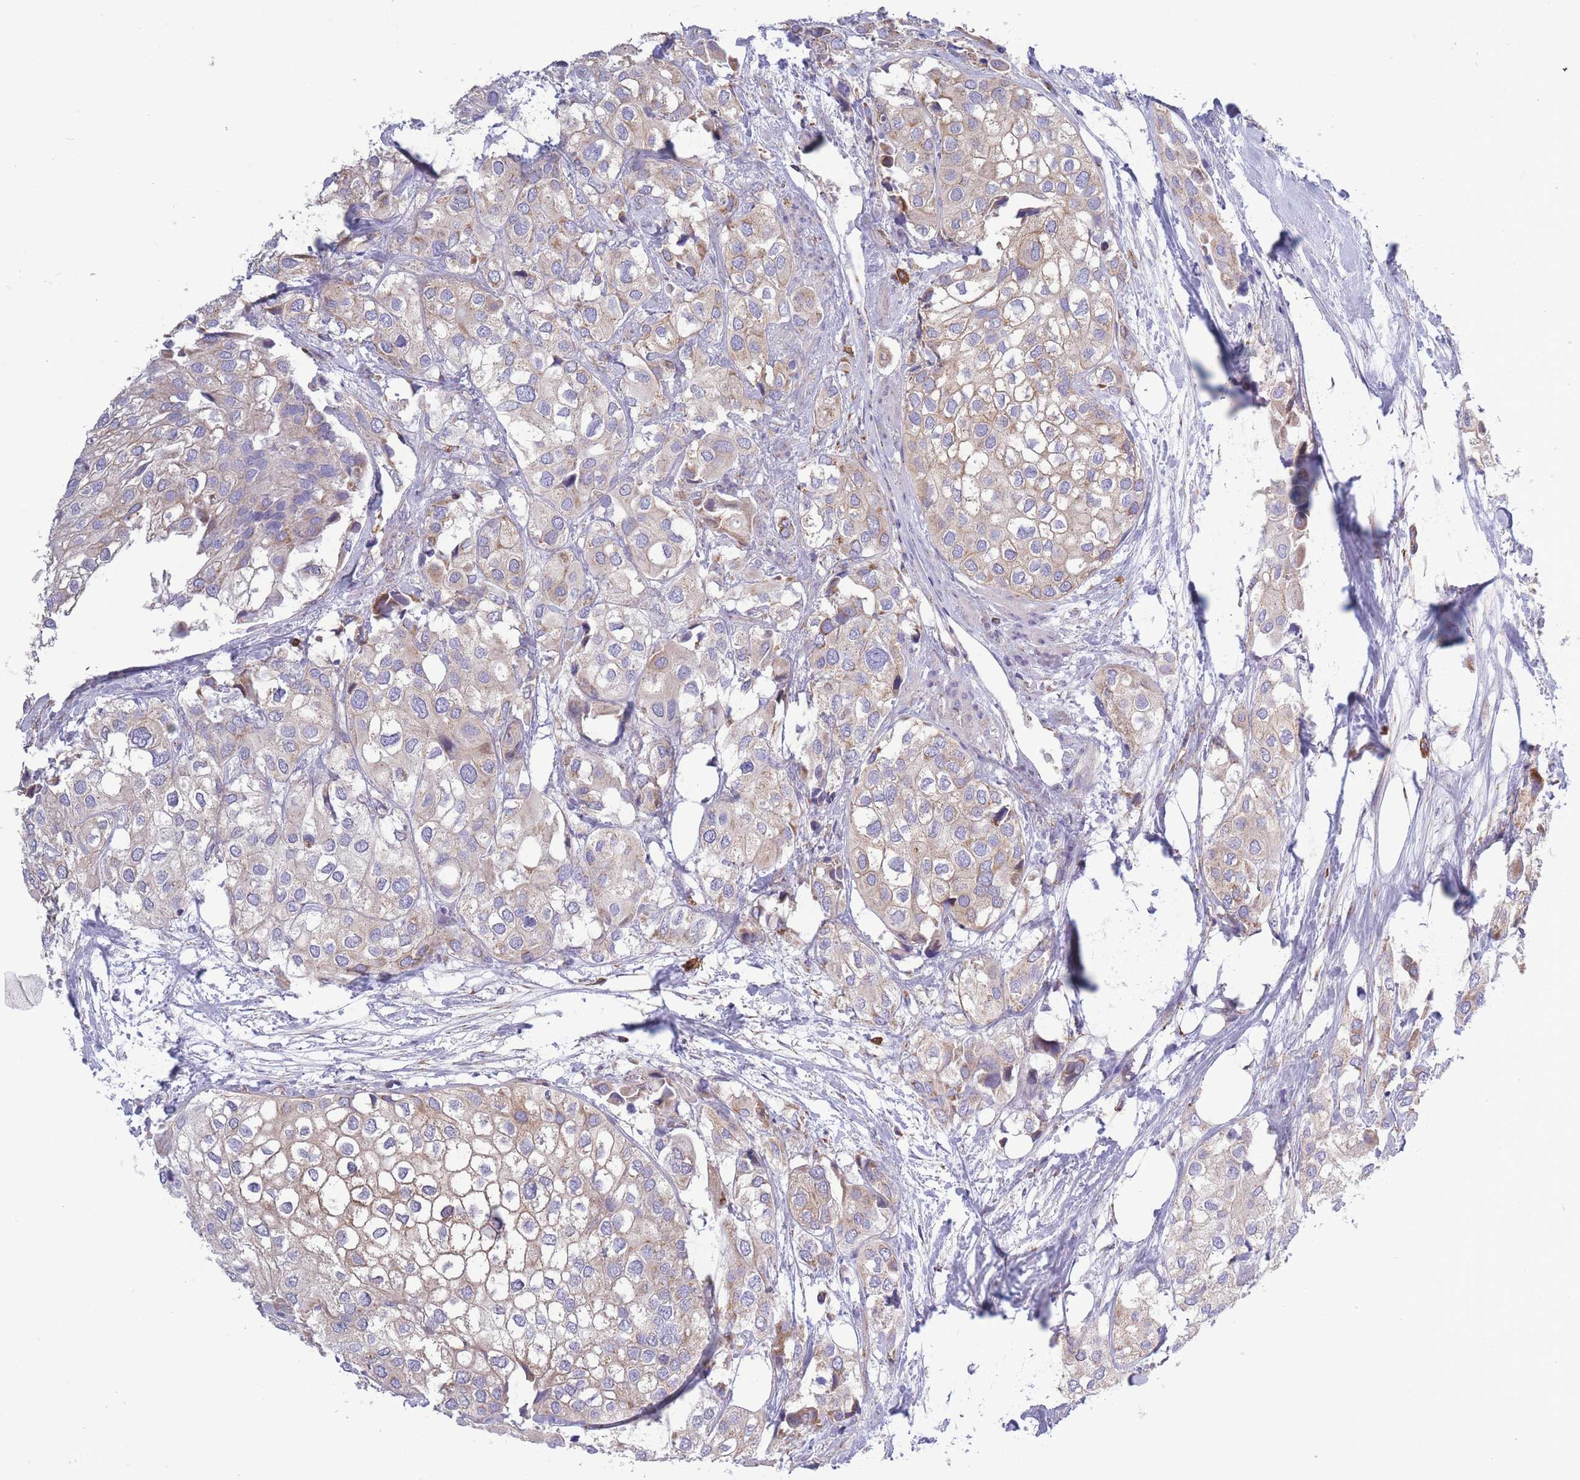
{"staining": {"intensity": "weak", "quantity": ">75%", "location": "cytoplasmic/membranous"}, "tissue": "urothelial cancer", "cell_type": "Tumor cells", "image_type": "cancer", "snomed": [{"axis": "morphology", "description": "Urothelial carcinoma, High grade"}, {"axis": "topography", "description": "Urinary bladder"}], "caption": "The photomicrograph demonstrates staining of urothelial cancer, revealing weak cytoplasmic/membranous protein staining (brown color) within tumor cells.", "gene": "PDHA1", "patient": {"sex": "male", "age": 64}}